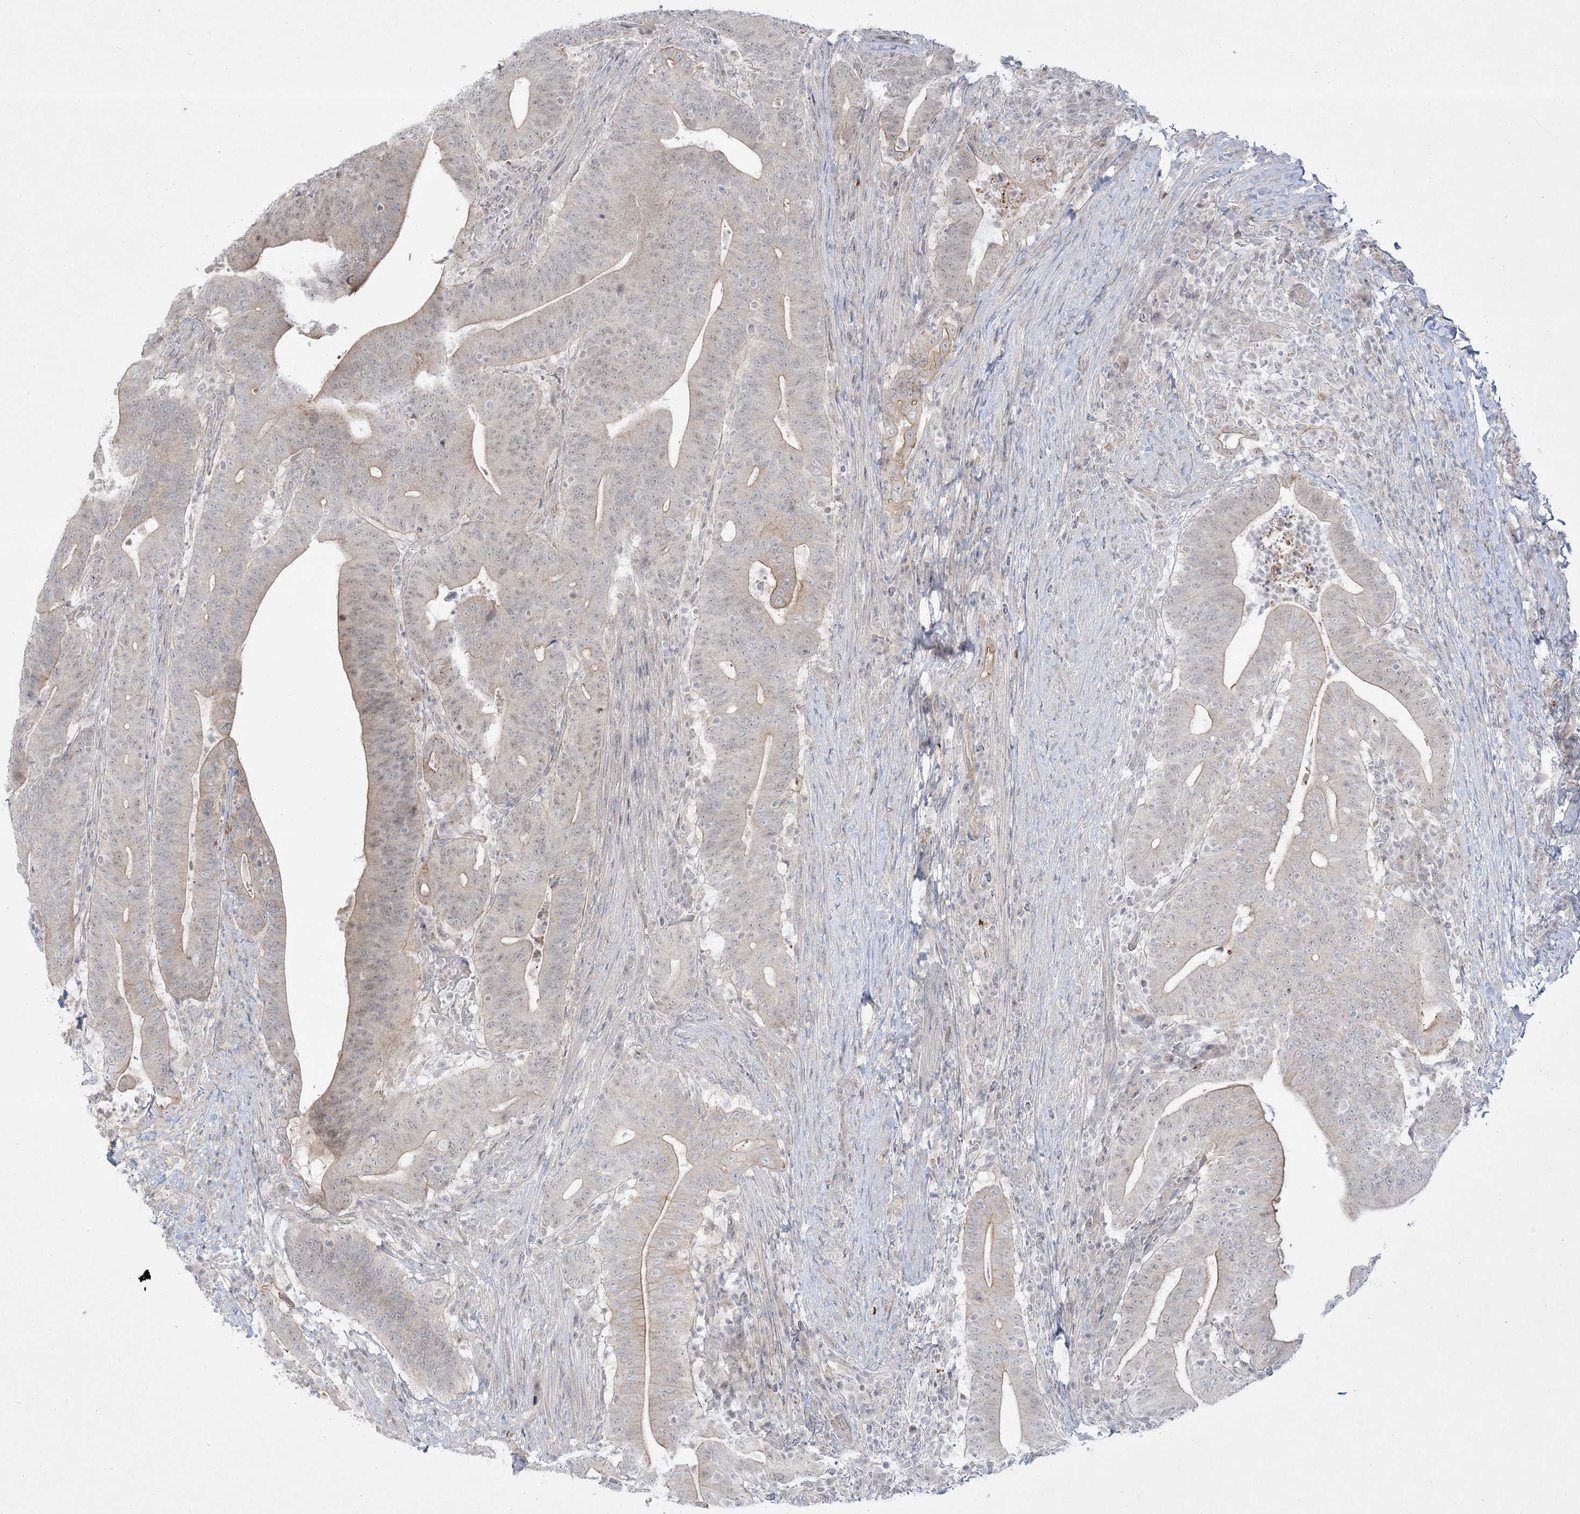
{"staining": {"intensity": "weak", "quantity": "25%-75%", "location": "cytoplasmic/membranous,nuclear"}, "tissue": "colorectal cancer", "cell_type": "Tumor cells", "image_type": "cancer", "snomed": [{"axis": "morphology", "description": "Adenocarcinoma, NOS"}, {"axis": "topography", "description": "Colon"}], "caption": "Adenocarcinoma (colorectal) stained with DAB (3,3'-diaminobenzidine) immunohistochemistry (IHC) exhibits low levels of weak cytoplasmic/membranous and nuclear positivity in approximately 25%-75% of tumor cells.", "gene": "PTK6", "patient": {"sex": "female", "age": 66}}